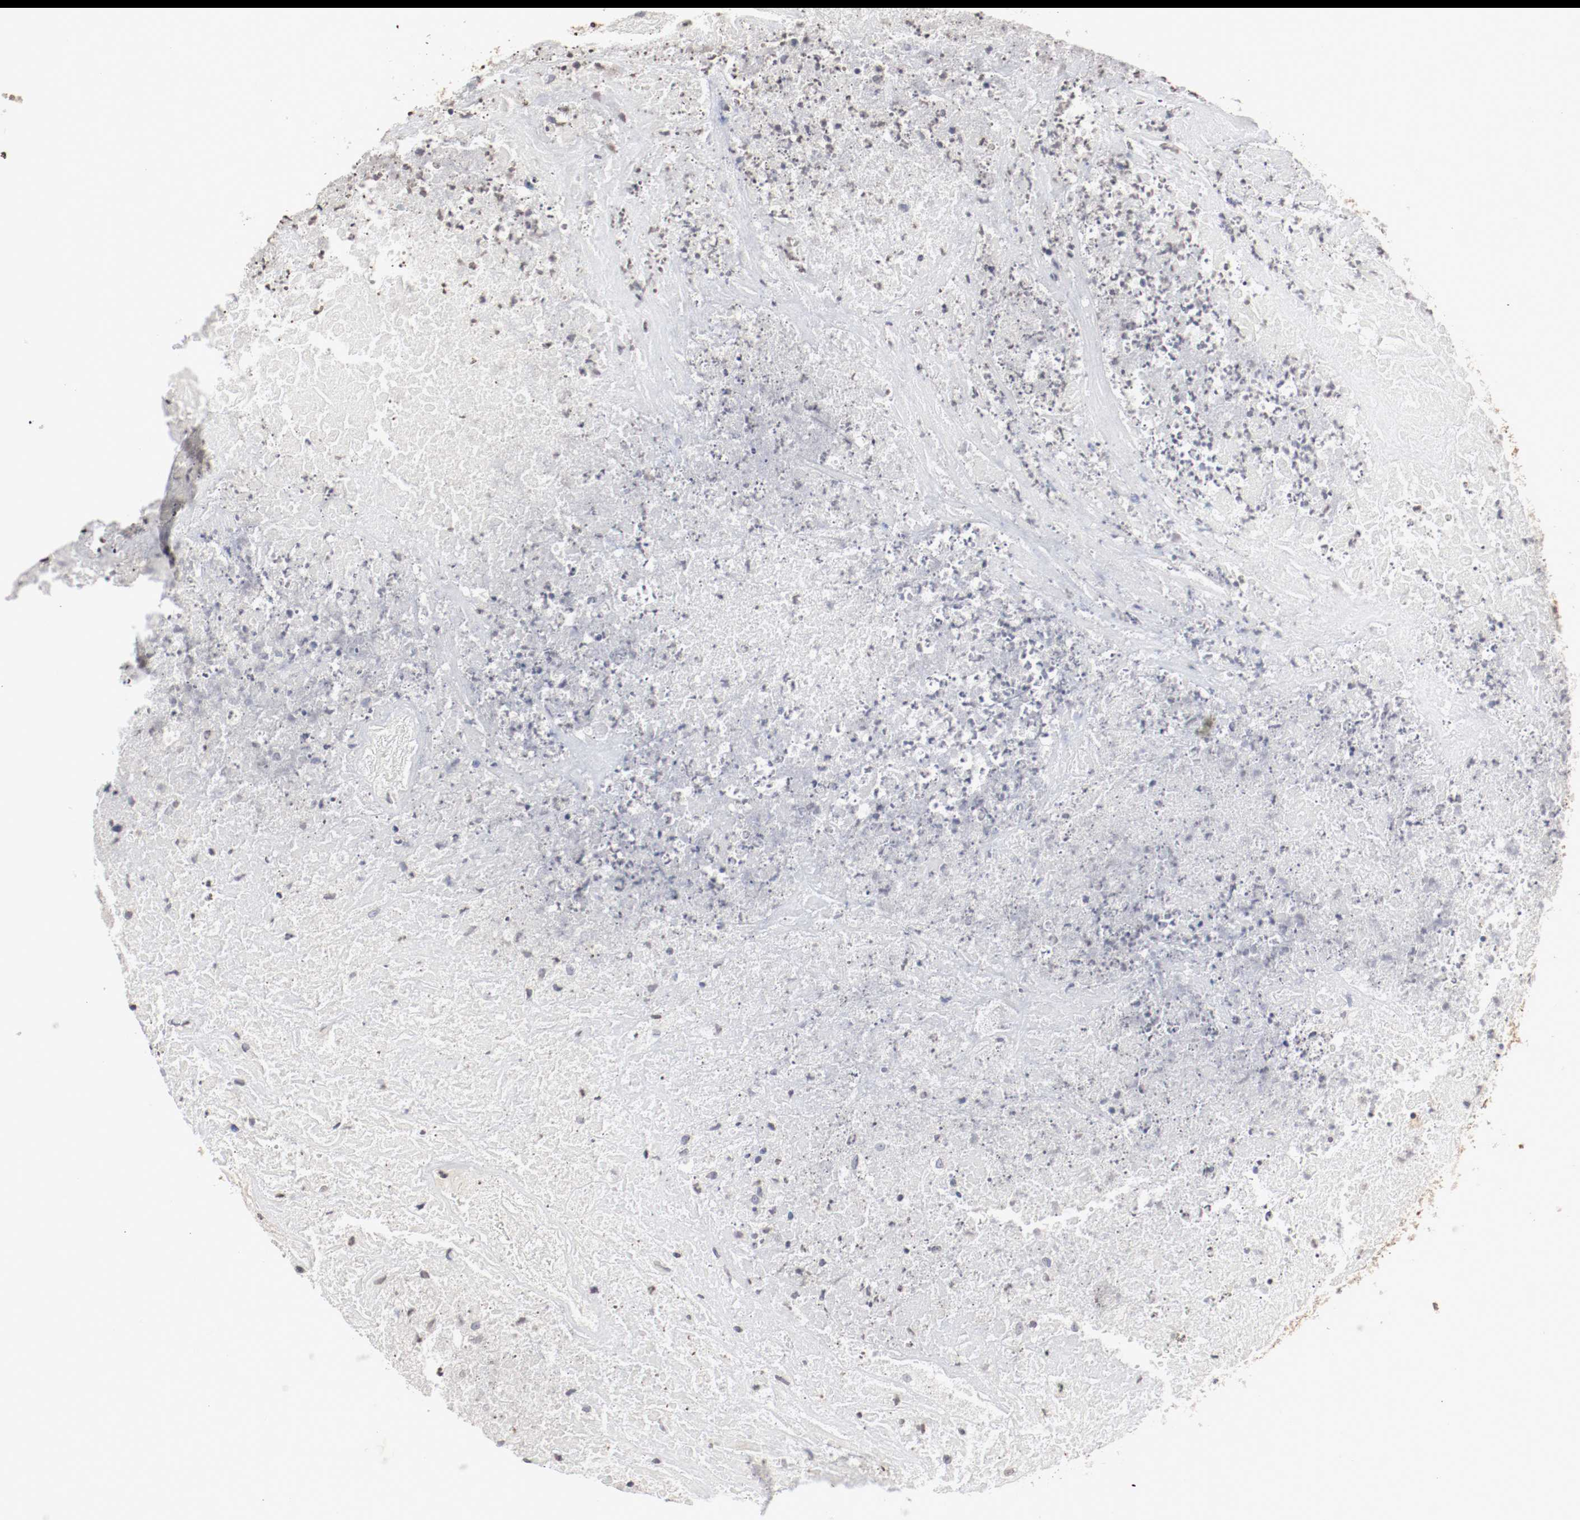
{"staining": {"intensity": "weak", "quantity": "25%-75%", "location": "cytoplasmic/membranous"}, "tissue": "testis cancer", "cell_type": "Tumor cells", "image_type": "cancer", "snomed": [{"axis": "morphology", "description": "Necrosis, NOS"}, {"axis": "morphology", "description": "Carcinoma, Embryonal, NOS"}, {"axis": "topography", "description": "Testis"}], "caption": "IHC image of human testis embryonal carcinoma stained for a protein (brown), which displays low levels of weak cytoplasmic/membranous staining in approximately 25%-75% of tumor cells.", "gene": "WASL", "patient": {"sex": "male", "age": 19}}